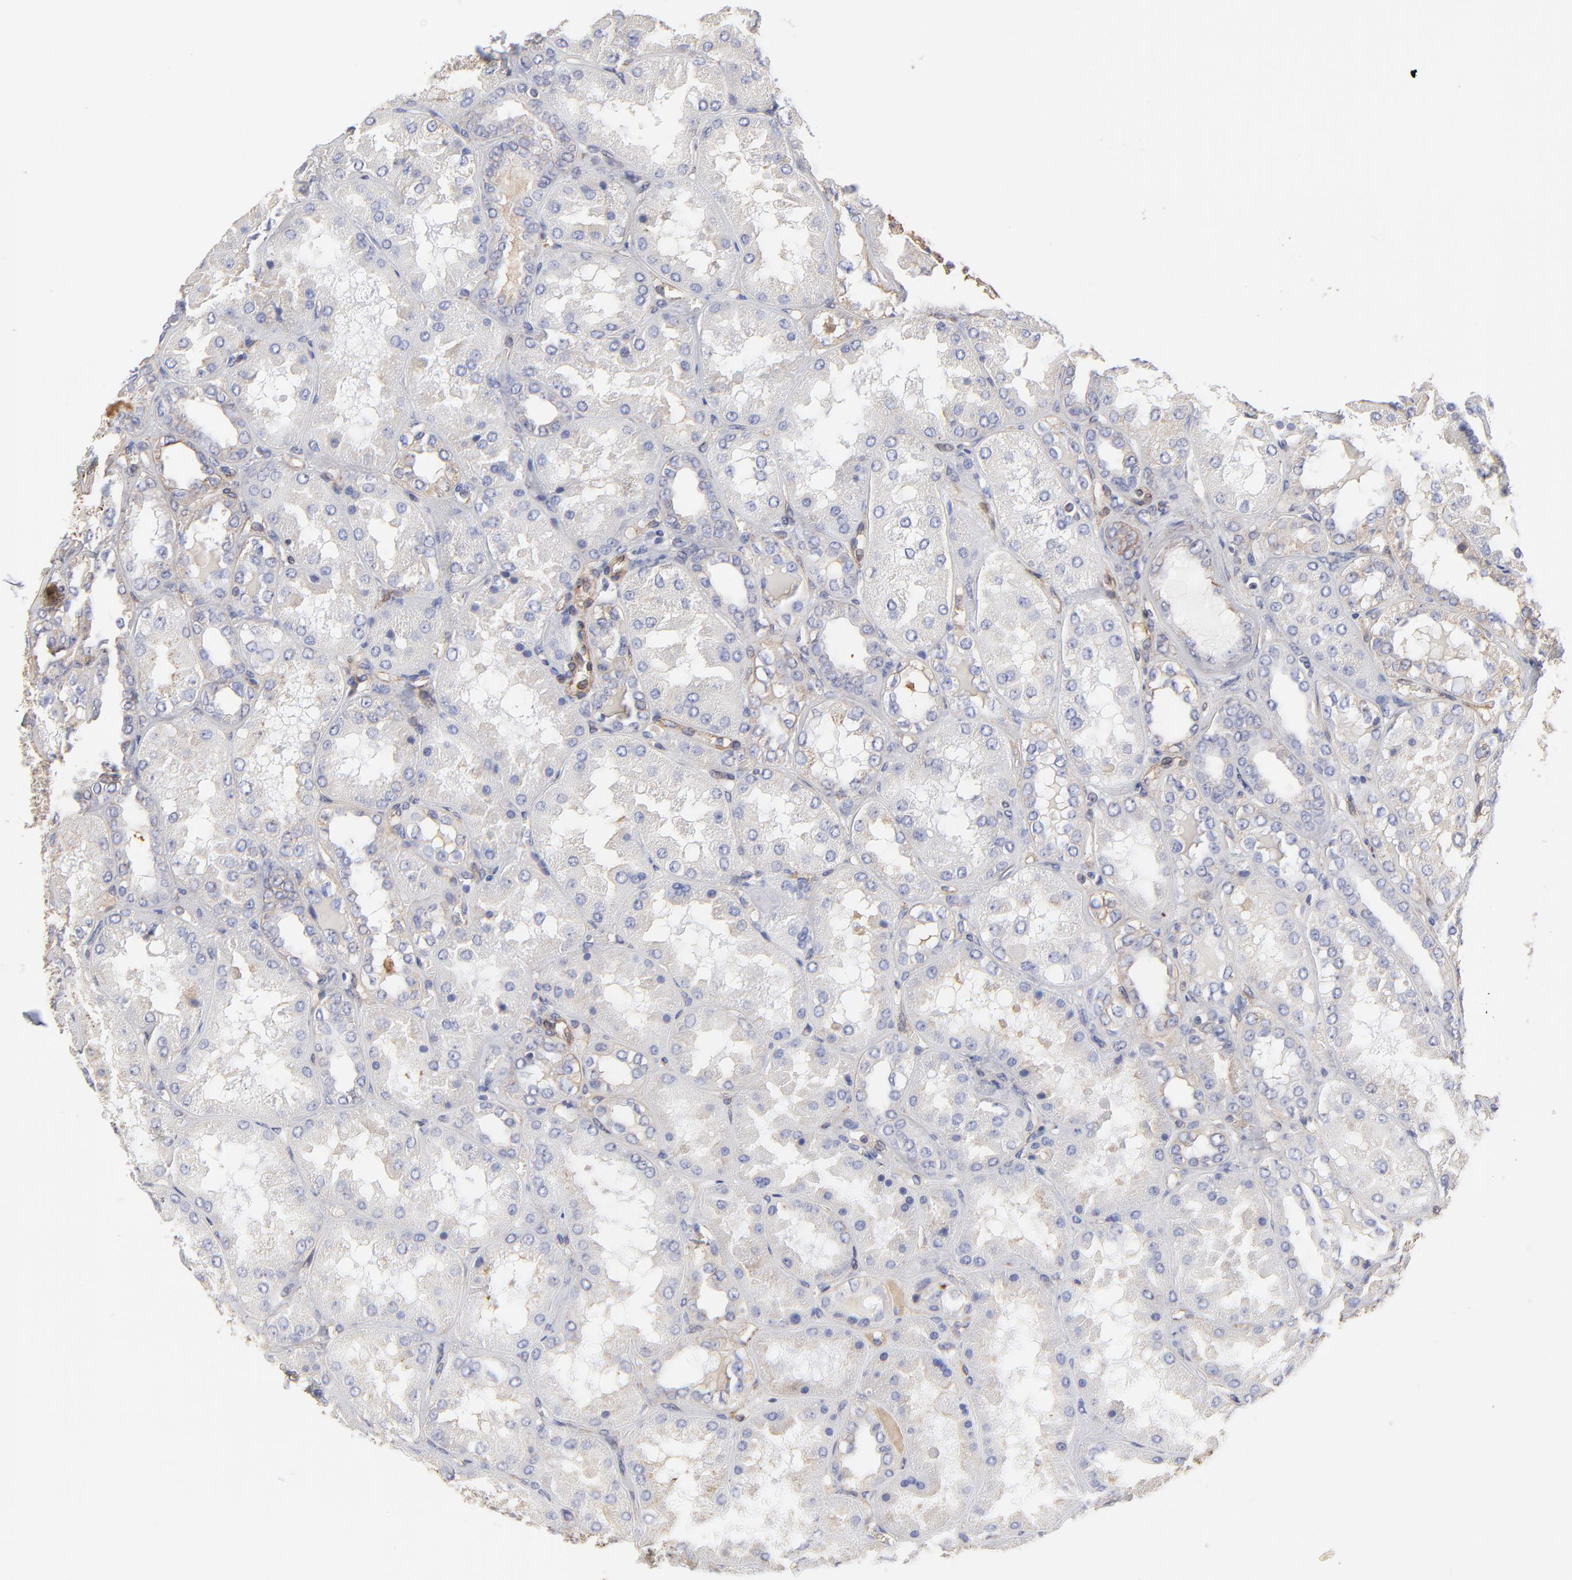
{"staining": {"intensity": "weak", "quantity": ">75%", "location": "cytoplasmic/membranous"}, "tissue": "kidney", "cell_type": "Cells in glomeruli", "image_type": "normal", "snomed": [{"axis": "morphology", "description": "Normal tissue, NOS"}, {"axis": "topography", "description": "Kidney"}], "caption": "Immunohistochemical staining of benign kidney displays weak cytoplasmic/membranous protein expression in about >75% of cells in glomeruli. The protein of interest is stained brown, and the nuclei are stained in blue (DAB (3,3'-diaminobenzidine) IHC with brightfield microscopy, high magnification).", "gene": "LRCH2", "patient": {"sex": "female", "age": 56}}